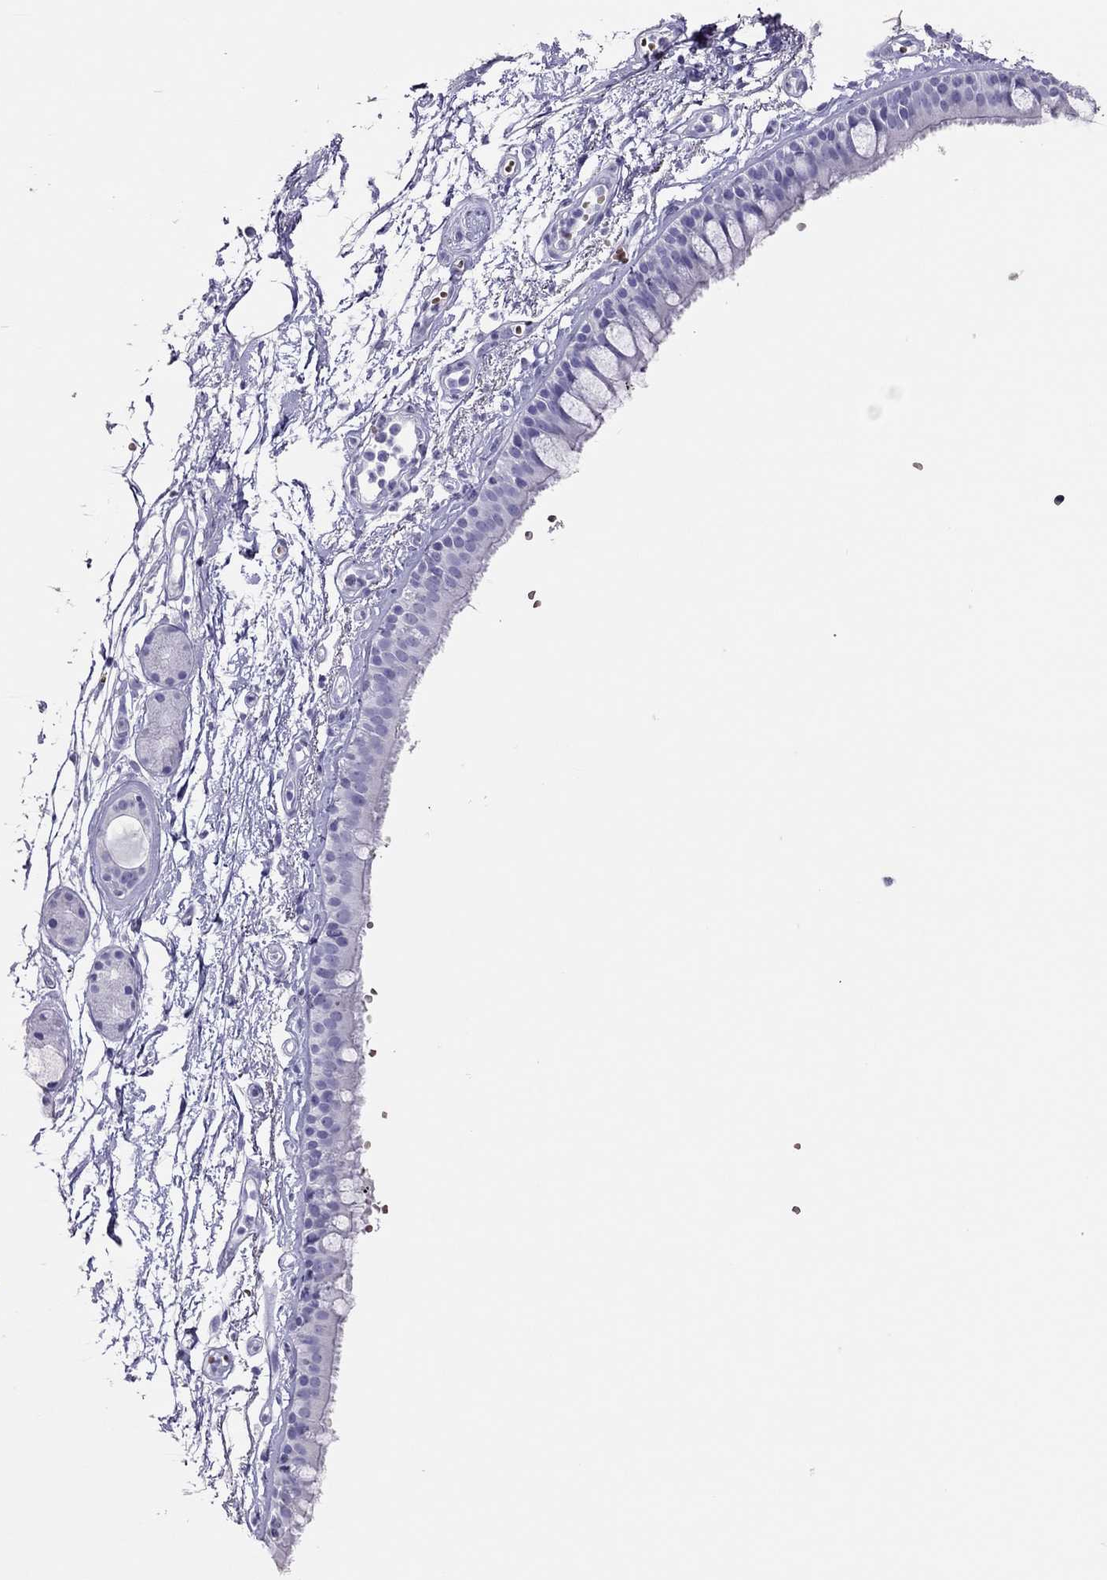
{"staining": {"intensity": "negative", "quantity": "none", "location": "none"}, "tissue": "bronchus", "cell_type": "Respiratory epithelial cells", "image_type": "normal", "snomed": [{"axis": "morphology", "description": "Normal tissue, NOS"}, {"axis": "topography", "description": "Cartilage tissue"}, {"axis": "topography", "description": "Bronchus"}], "caption": "Benign bronchus was stained to show a protein in brown. There is no significant positivity in respiratory epithelial cells. (Brightfield microscopy of DAB immunohistochemistry at high magnification).", "gene": "TSHB", "patient": {"sex": "male", "age": 66}}